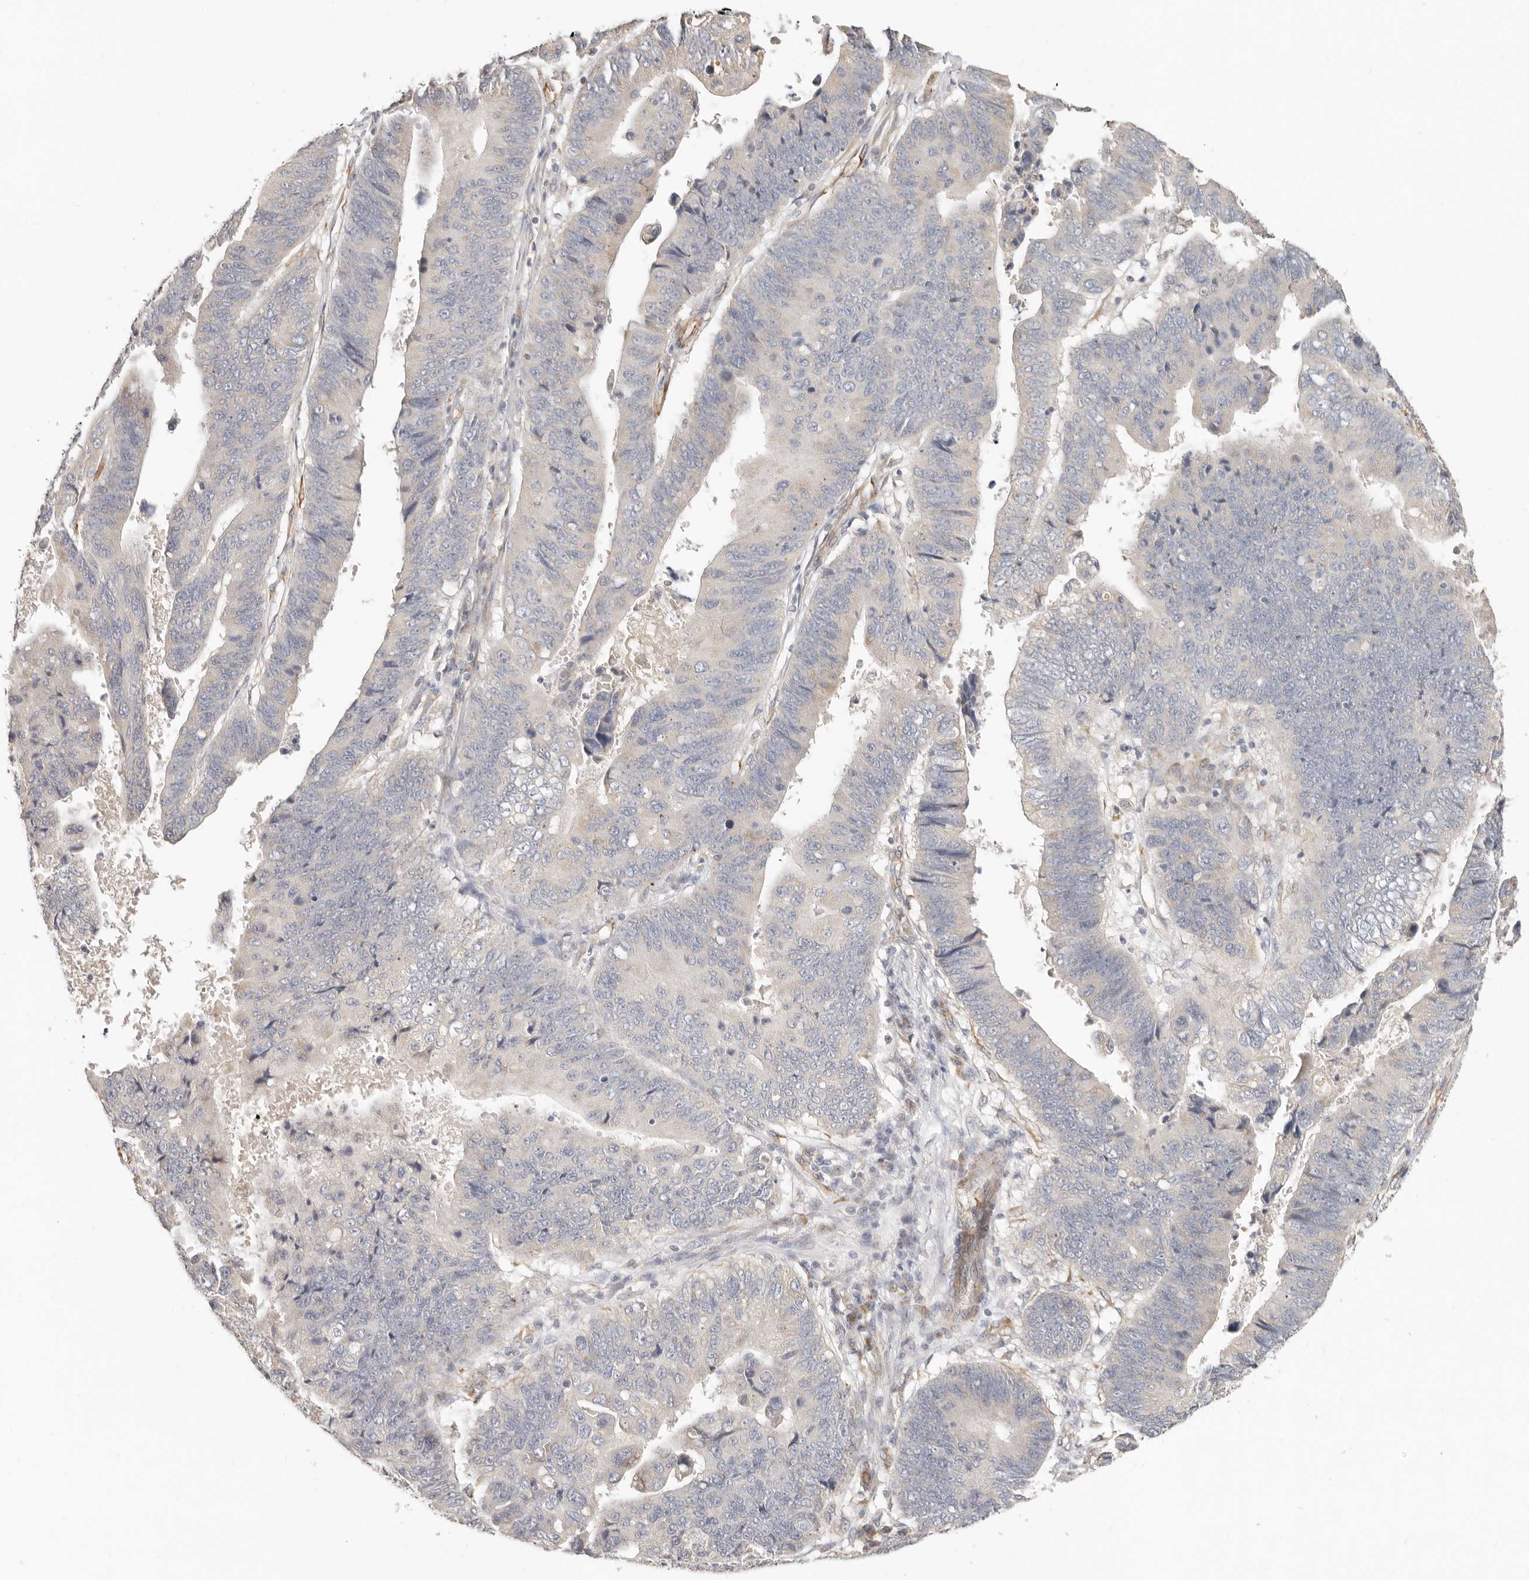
{"staining": {"intensity": "negative", "quantity": "none", "location": "none"}, "tissue": "stomach cancer", "cell_type": "Tumor cells", "image_type": "cancer", "snomed": [{"axis": "morphology", "description": "Adenocarcinoma, NOS"}, {"axis": "topography", "description": "Stomach"}], "caption": "Stomach cancer stained for a protein using immunohistochemistry shows no staining tumor cells.", "gene": "SPRING1", "patient": {"sex": "male", "age": 59}}